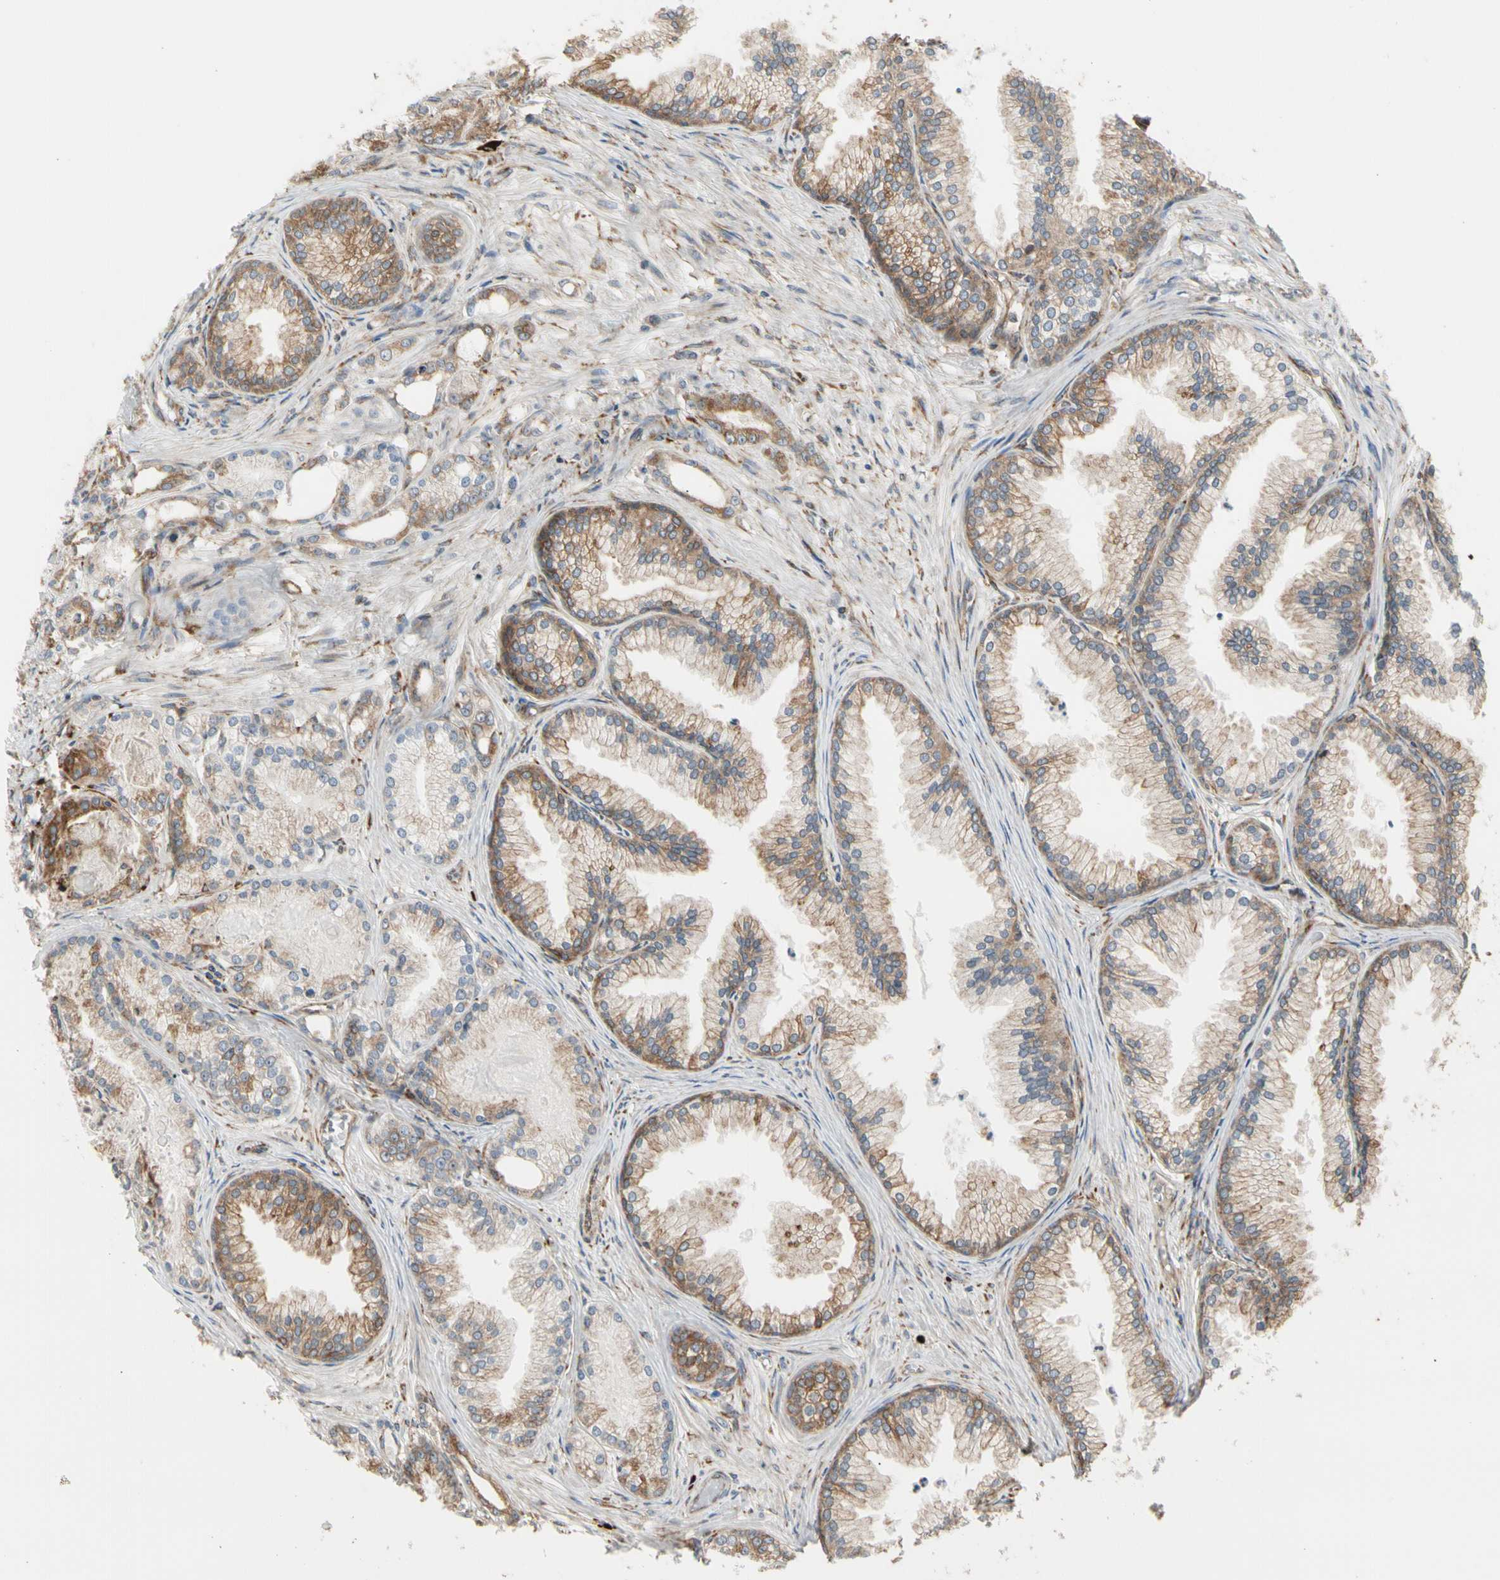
{"staining": {"intensity": "moderate", "quantity": ">75%", "location": "cytoplasmic/membranous"}, "tissue": "prostate cancer", "cell_type": "Tumor cells", "image_type": "cancer", "snomed": [{"axis": "morphology", "description": "Adenocarcinoma, Low grade"}, {"axis": "topography", "description": "Prostate"}], "caption": "IHC (DAB (3,3'-diaminobenzidine)) staining of prostate cancer displays moderate cytoplasmic/membranous protein expression in about >75% of tumor cells.", "gene": "HSP90B1", "patient": {"sex": "male", "age": 72}}